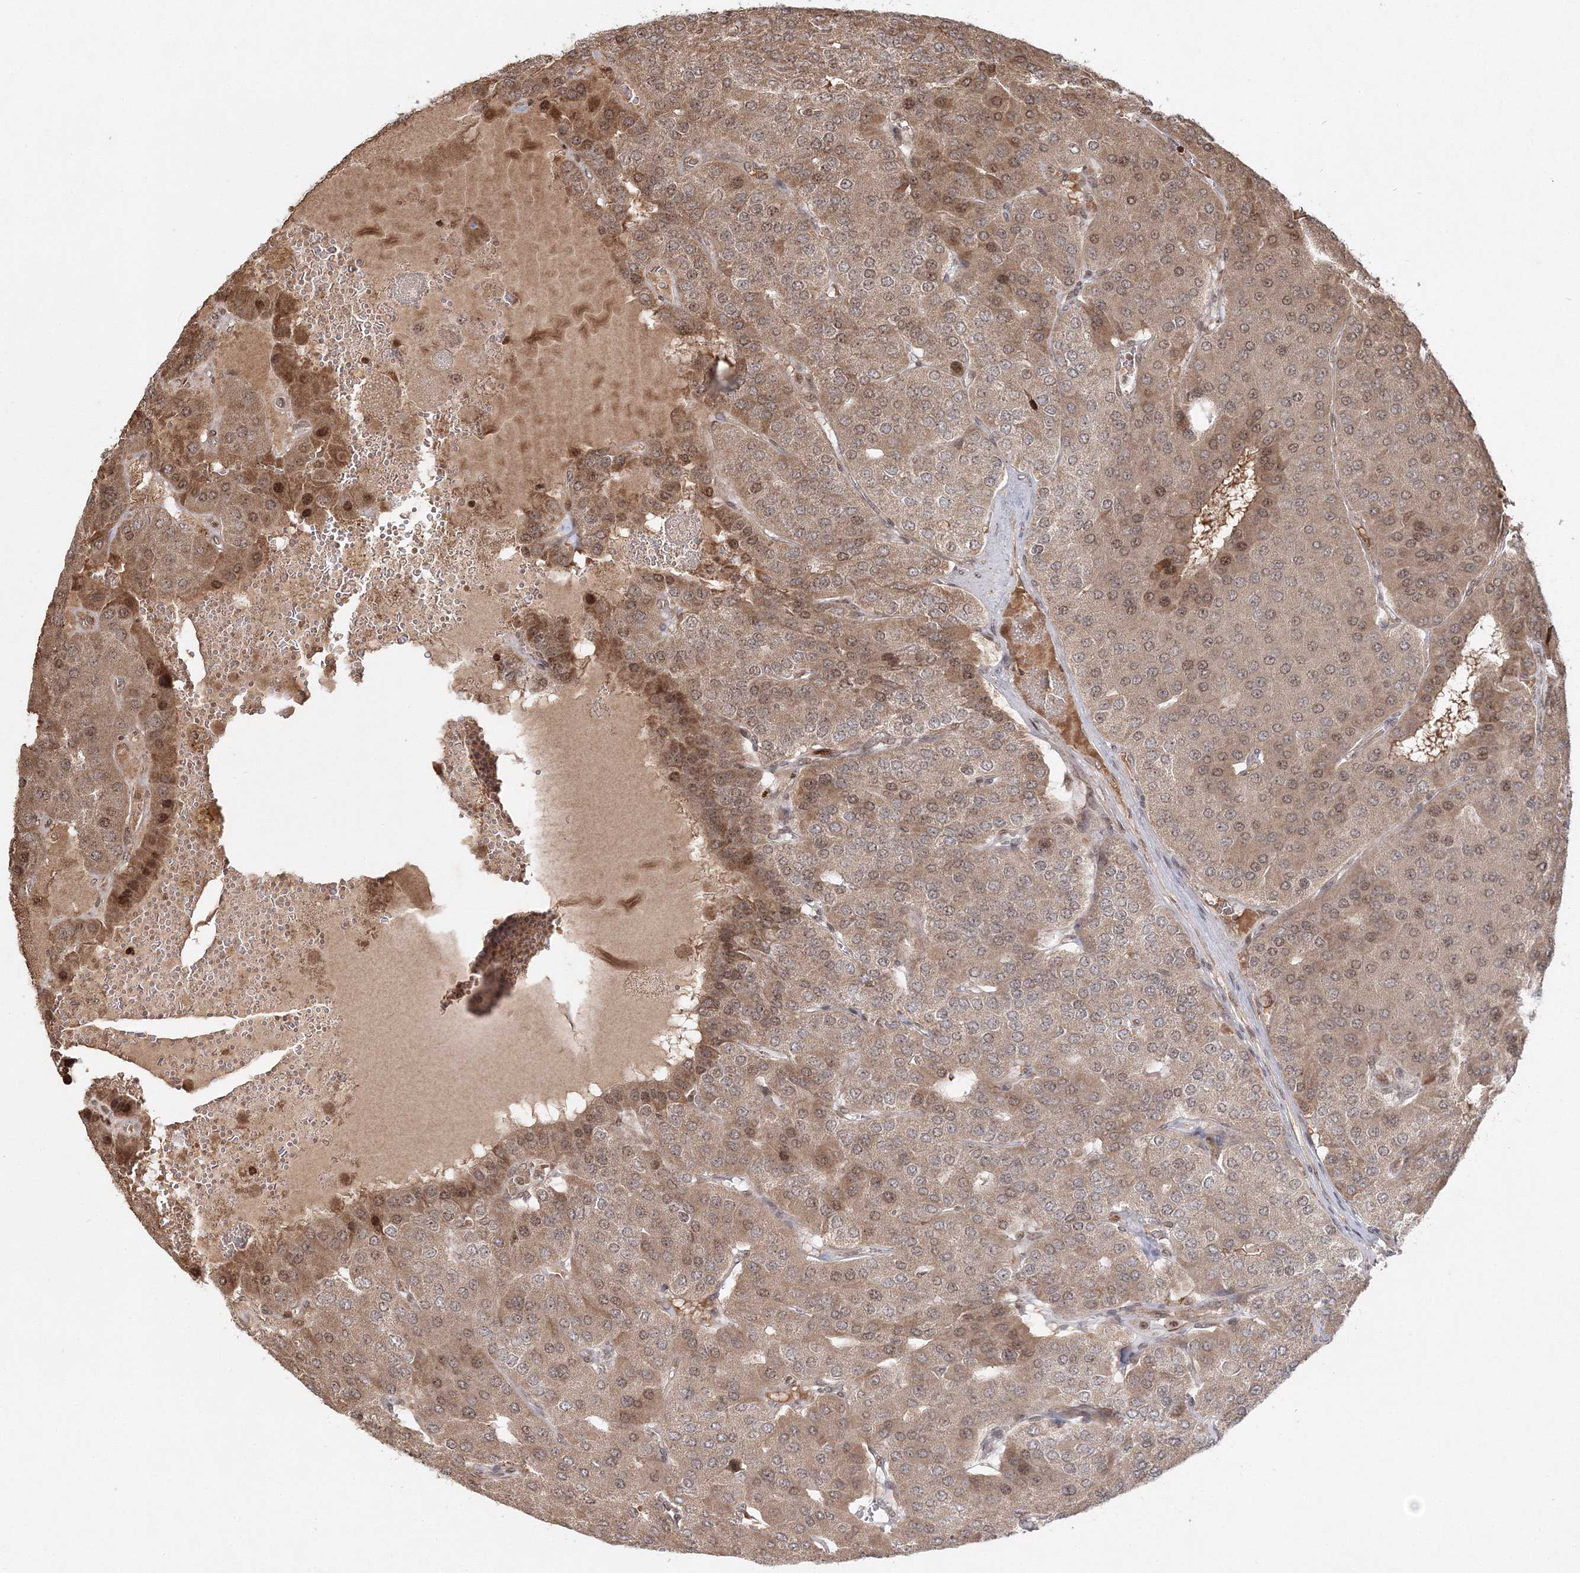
{"staining": {"intensity": "moderate", "quantity": "25%-75%", "location": "cytoplasmic/membranous,nuclear"}, "tissue": "parathyroid gland", "cell_type": "Glandular cells", "image_type": "normal", "snomed": [{"axis": "morphology", "description": "Normal tissue, NOS"}, {"axis": "morphology", "description": "Adenoma, NOS"}, {"axis": "topography", "description": "Parathyroid gland"}], "caption": "IHC (DAB (3,3'-diaminobenzidine)) staining of benign parathyroid gland exhibits moderate cytoplasmic/membranous,nuclear protein staining in about 25%-75% of glandular cells.", "gene": "CARM1", "patient": {"sex": "female", "age": 86}}